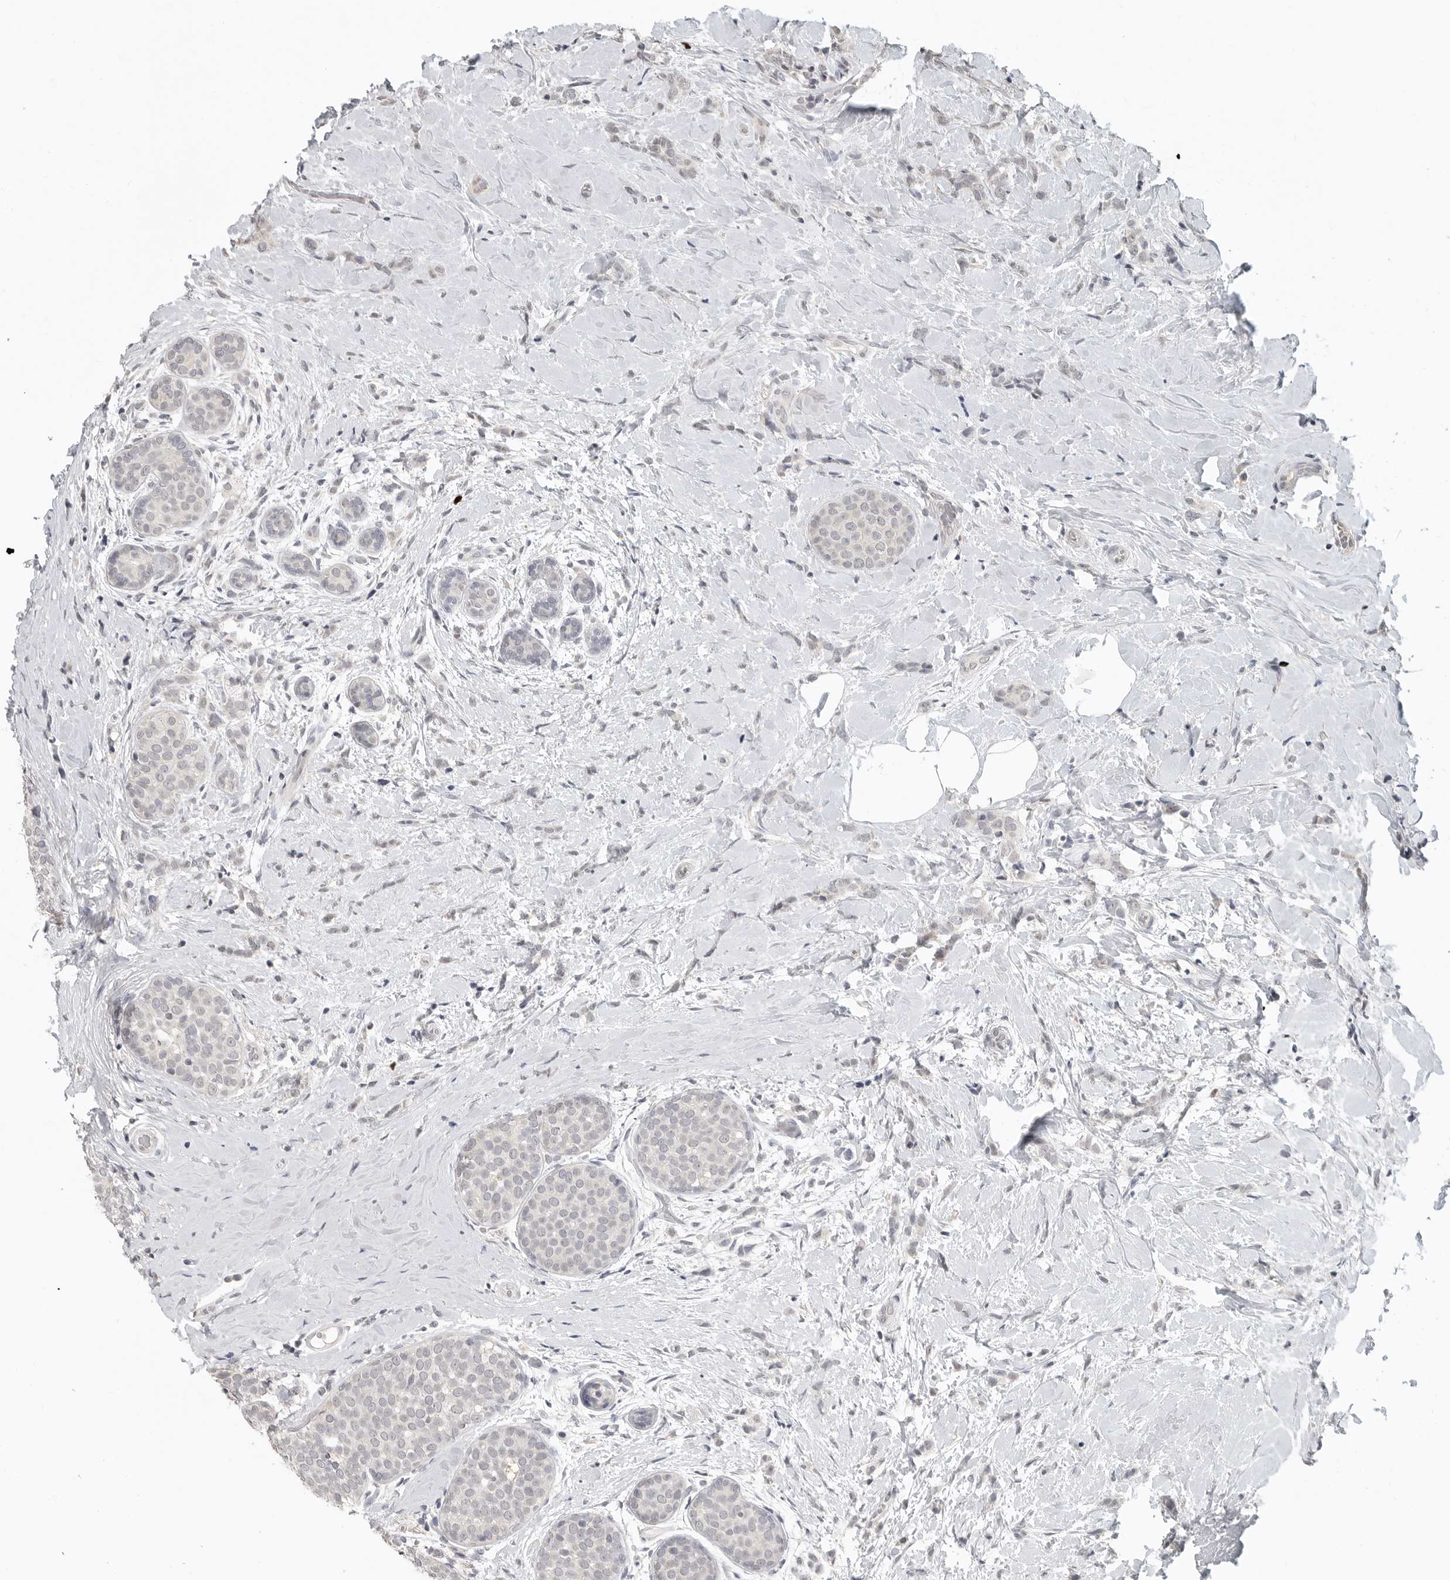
{"staining": {"intensity": "negative", "quantity": "none", "location": "none"}, "tissue": "breast cancer", "cell_type": "Tumor cells", "image_type": "cancer", "snomed": [{"axis": "morphology", "description": "Lobular carcinoma, in situ"}, {"axis": "morphology", "description": "Lobular carcinoma"}, {"axis": "topography", "description": "Breast"}], "caption": "The histopathology image exhibits no staining of tumor cells in breast cancer. (DAB (3,3'-diaminobenzidine) IHC visualized using brightfield microscopy, high magnification).", "gene": "FOXP3", "patient": {"sex": "female", "age": 41}}